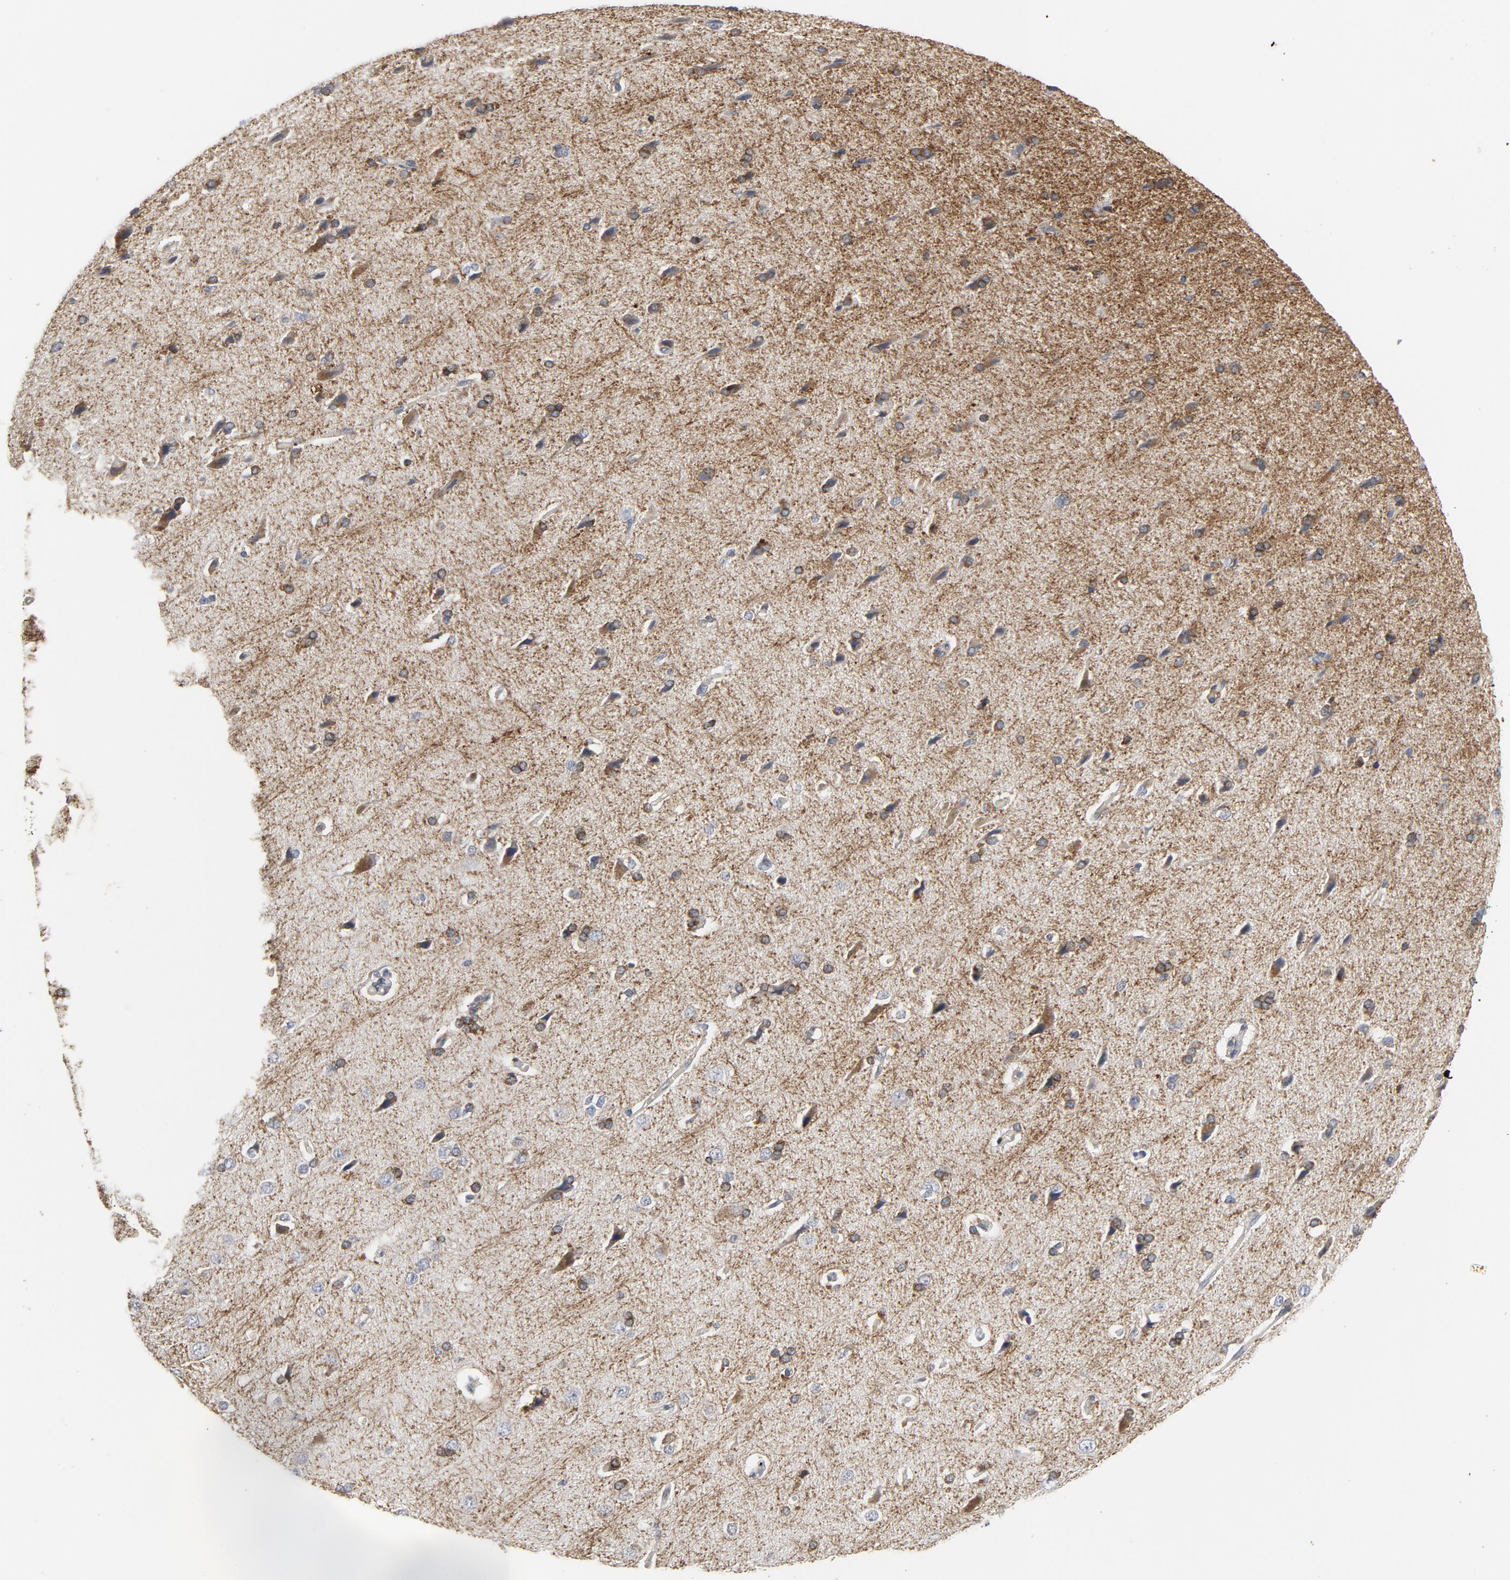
{"staining": {"intensity": "negative", "quantity": "none", "location": "none"}, "tissue": "cerebral cortex", "cell_type": "Endothelial cells", "image_type": "normal", "snomed": [{"axis": "morphology", "description": "Normal tissue, NOS"}, {"axis": "topography", "description": "Cerebral cortex"}], "caption": "The image exhibits no significant expression in endothelial cells of cerebral cortex. (Immunohistochemistry, brightfield microscopy, high magnification).", "gene": "C14orf119", "patient": {"sex": "male", "age": 62}}